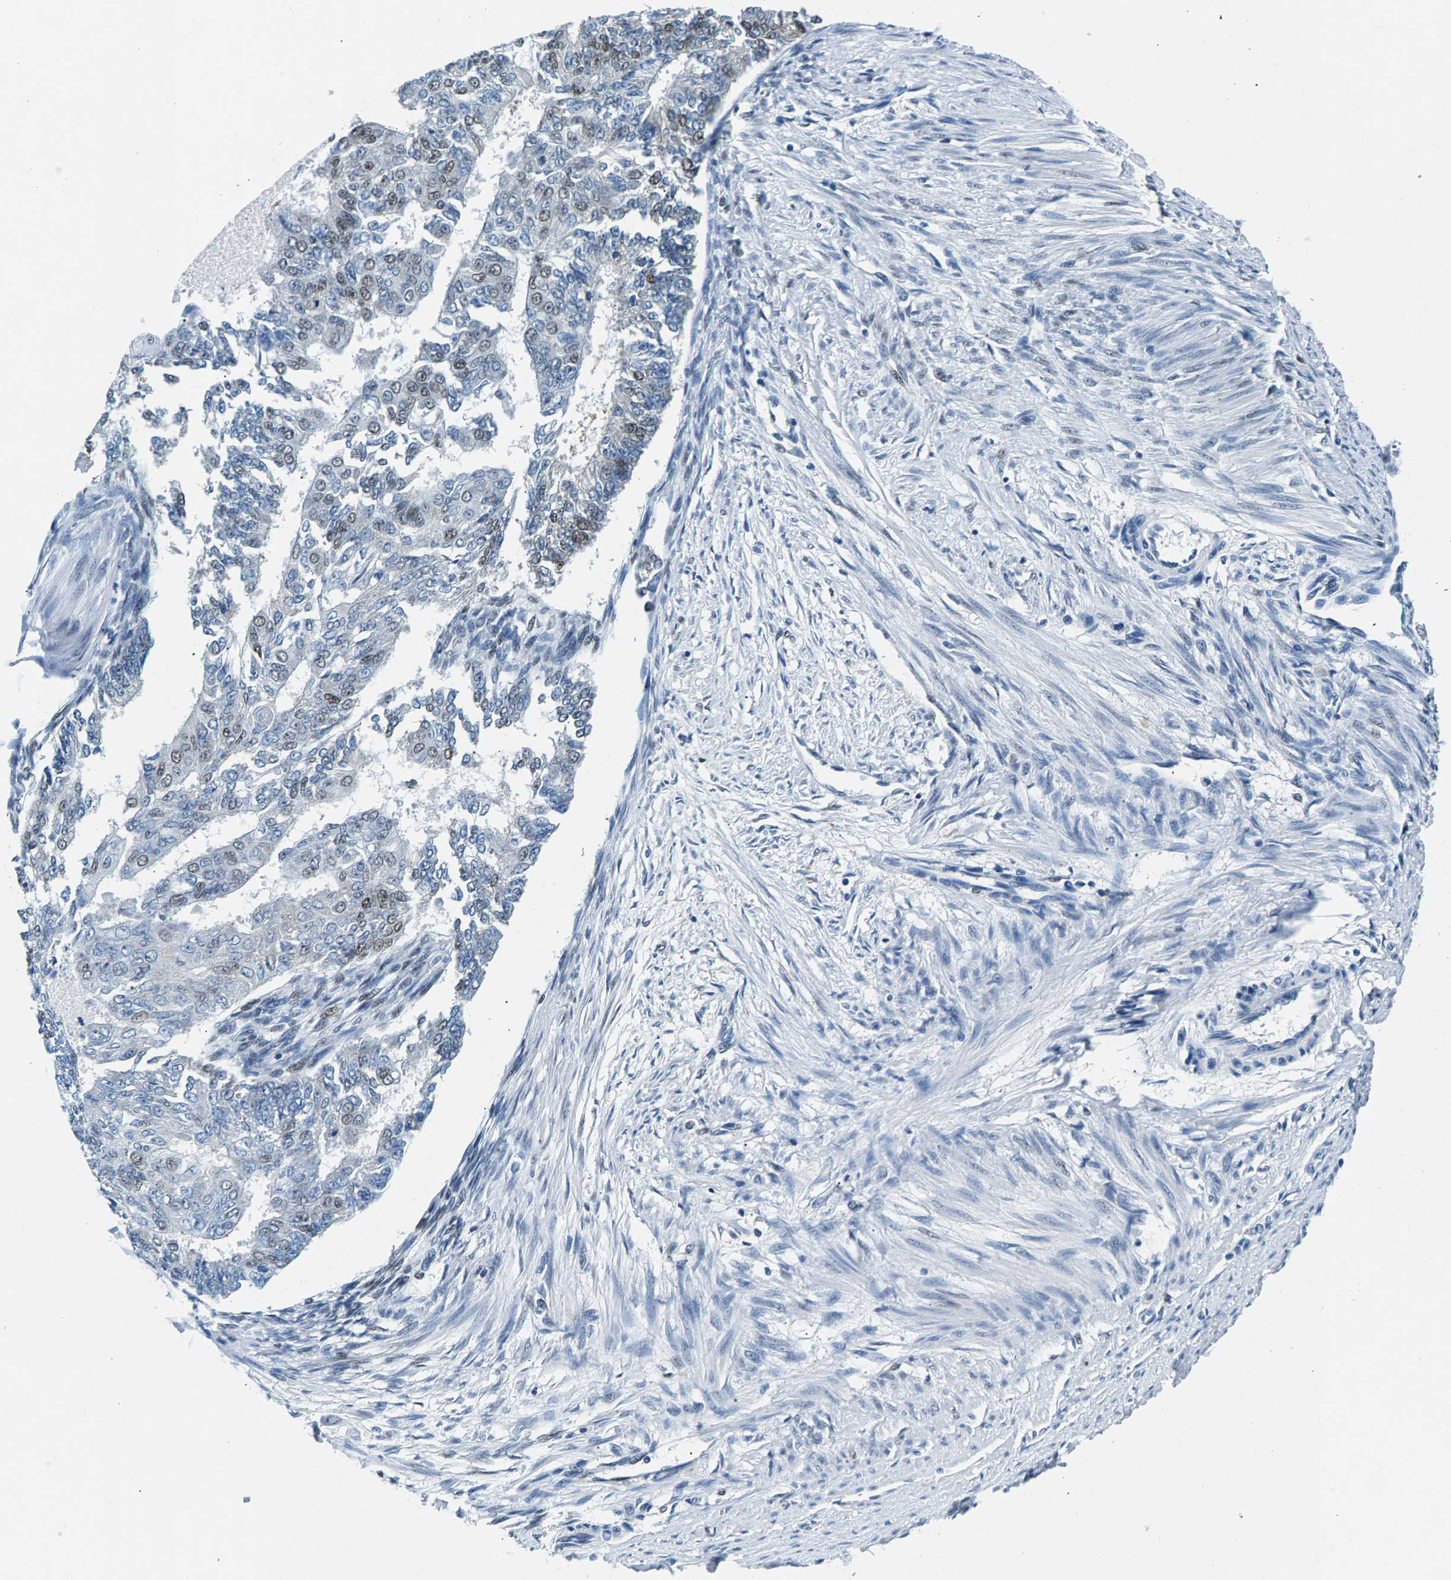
{"staining": {"intensity": "weak", "quantity": "<25%", "location": "nuclear"}, "tissue": "endometrial cancer", "cell_type": "Tumor cells", "image_type": "cancer", "snomed": [{"axis": "morphology", "description": "Adenocarcinoma, NOS"}, {"axis": "topography", "description": "Endometrium"}], "caption": "High power microscopy micrograph of an IHC histopathology image of endometrial adenocarcinoma, revealing no significant positivity in tumor cells.", "gene": "ATF2", "patient": {"sex": "female", "age": 32}}